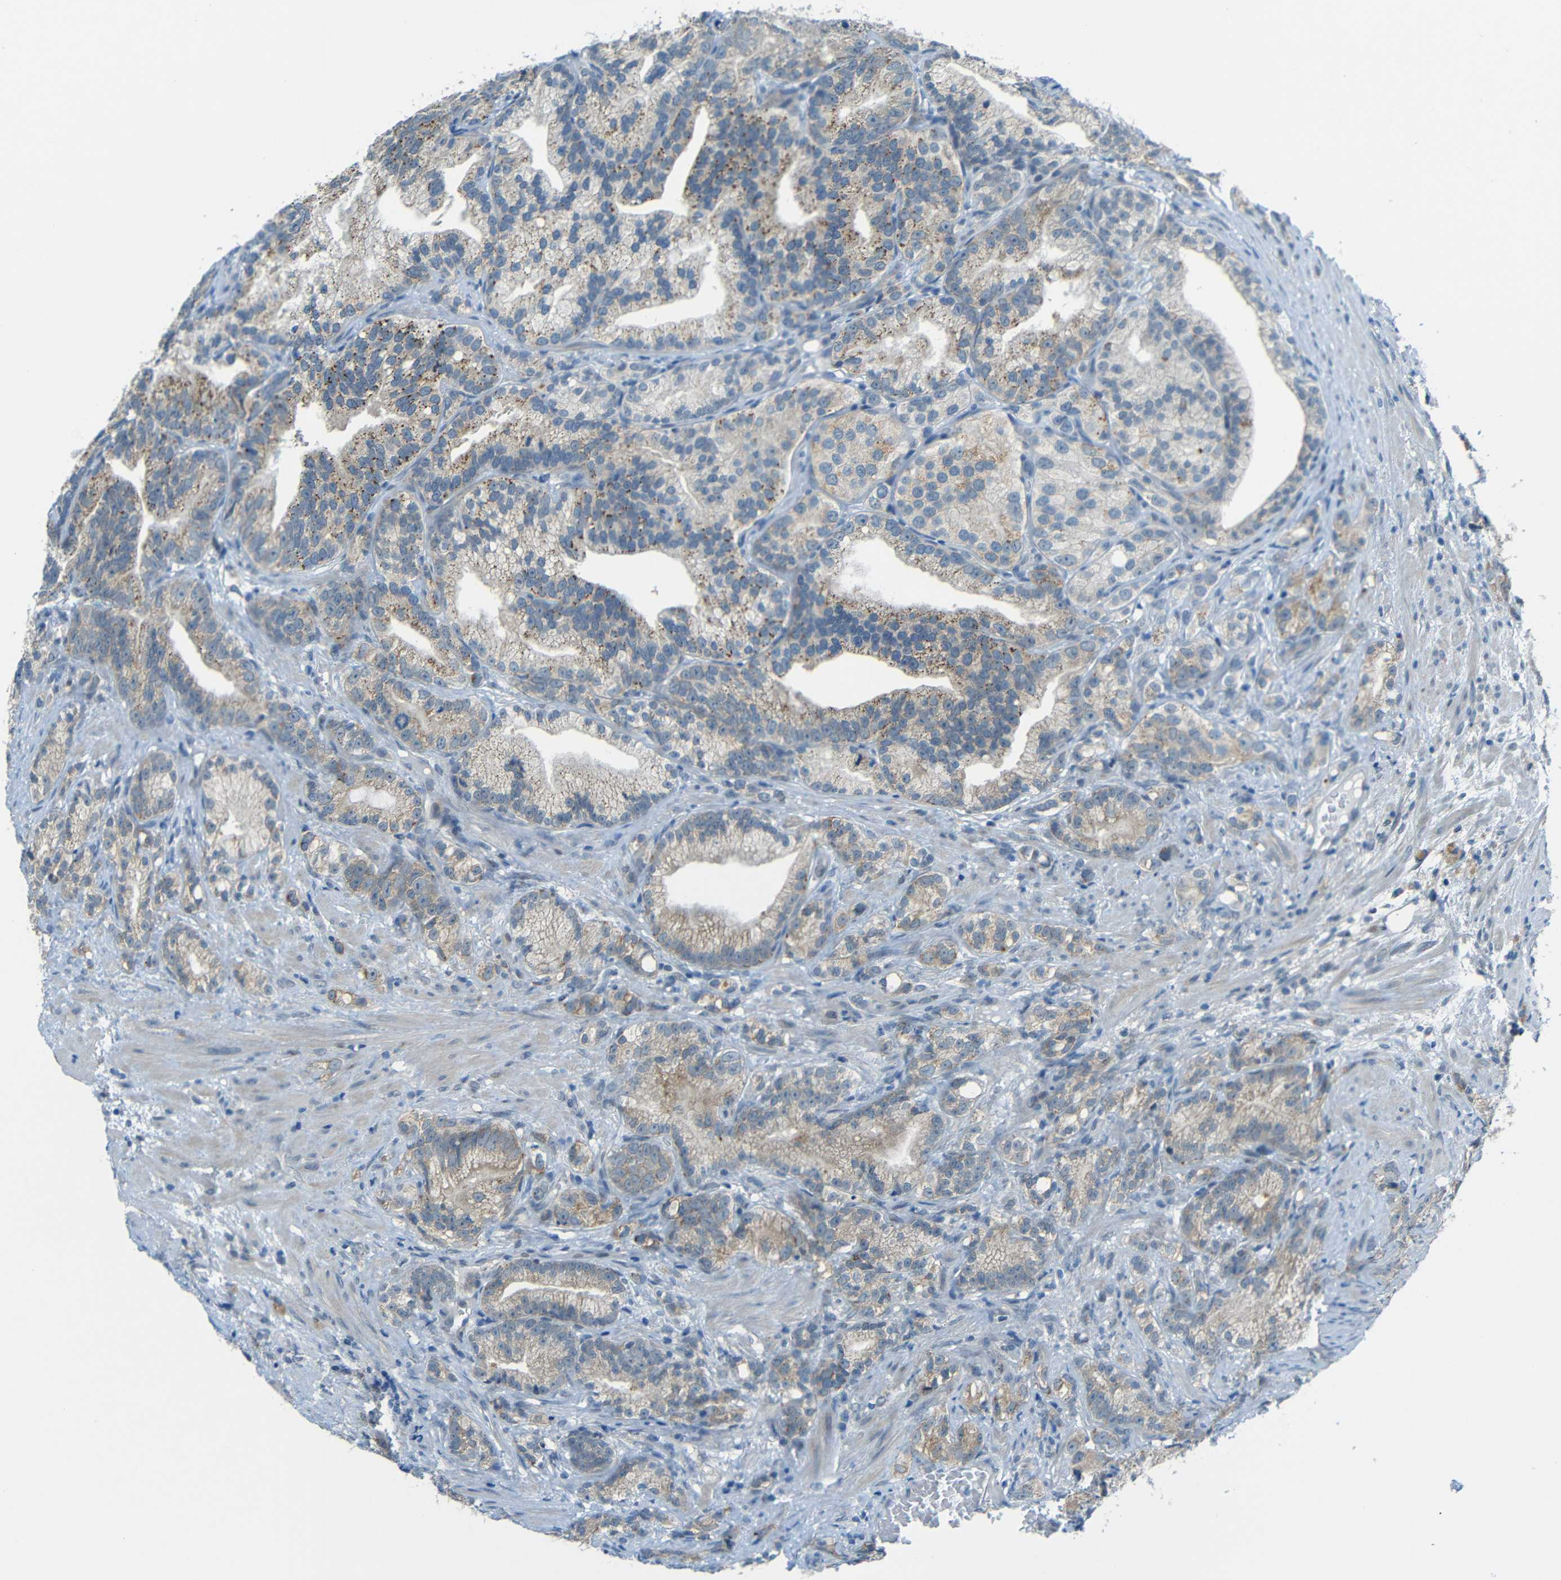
{"staining": {"intensity": "moderate", "quantity": "25%-75%", "location": "cytoplasmic/membranous"}, "tissue": "prostate cancer", "cell_type": "Tumor cells", "image_type": "cancer", "snomed": [{"axis": "morphology", "description": "Adenocarcinoma, Low grade"}, {"axis": "topography", "description": "Prostate"}], "caption": "About 25%-75% of tumor cells in human adenocarcinoma (low-grade) (prostate) reveal moderate cytoplasmic/membranous protein expression as visualized by brown immunohistochemical staining.", "gene": "ANKRD22", "patient": {"sex": "male", "age": 89}}